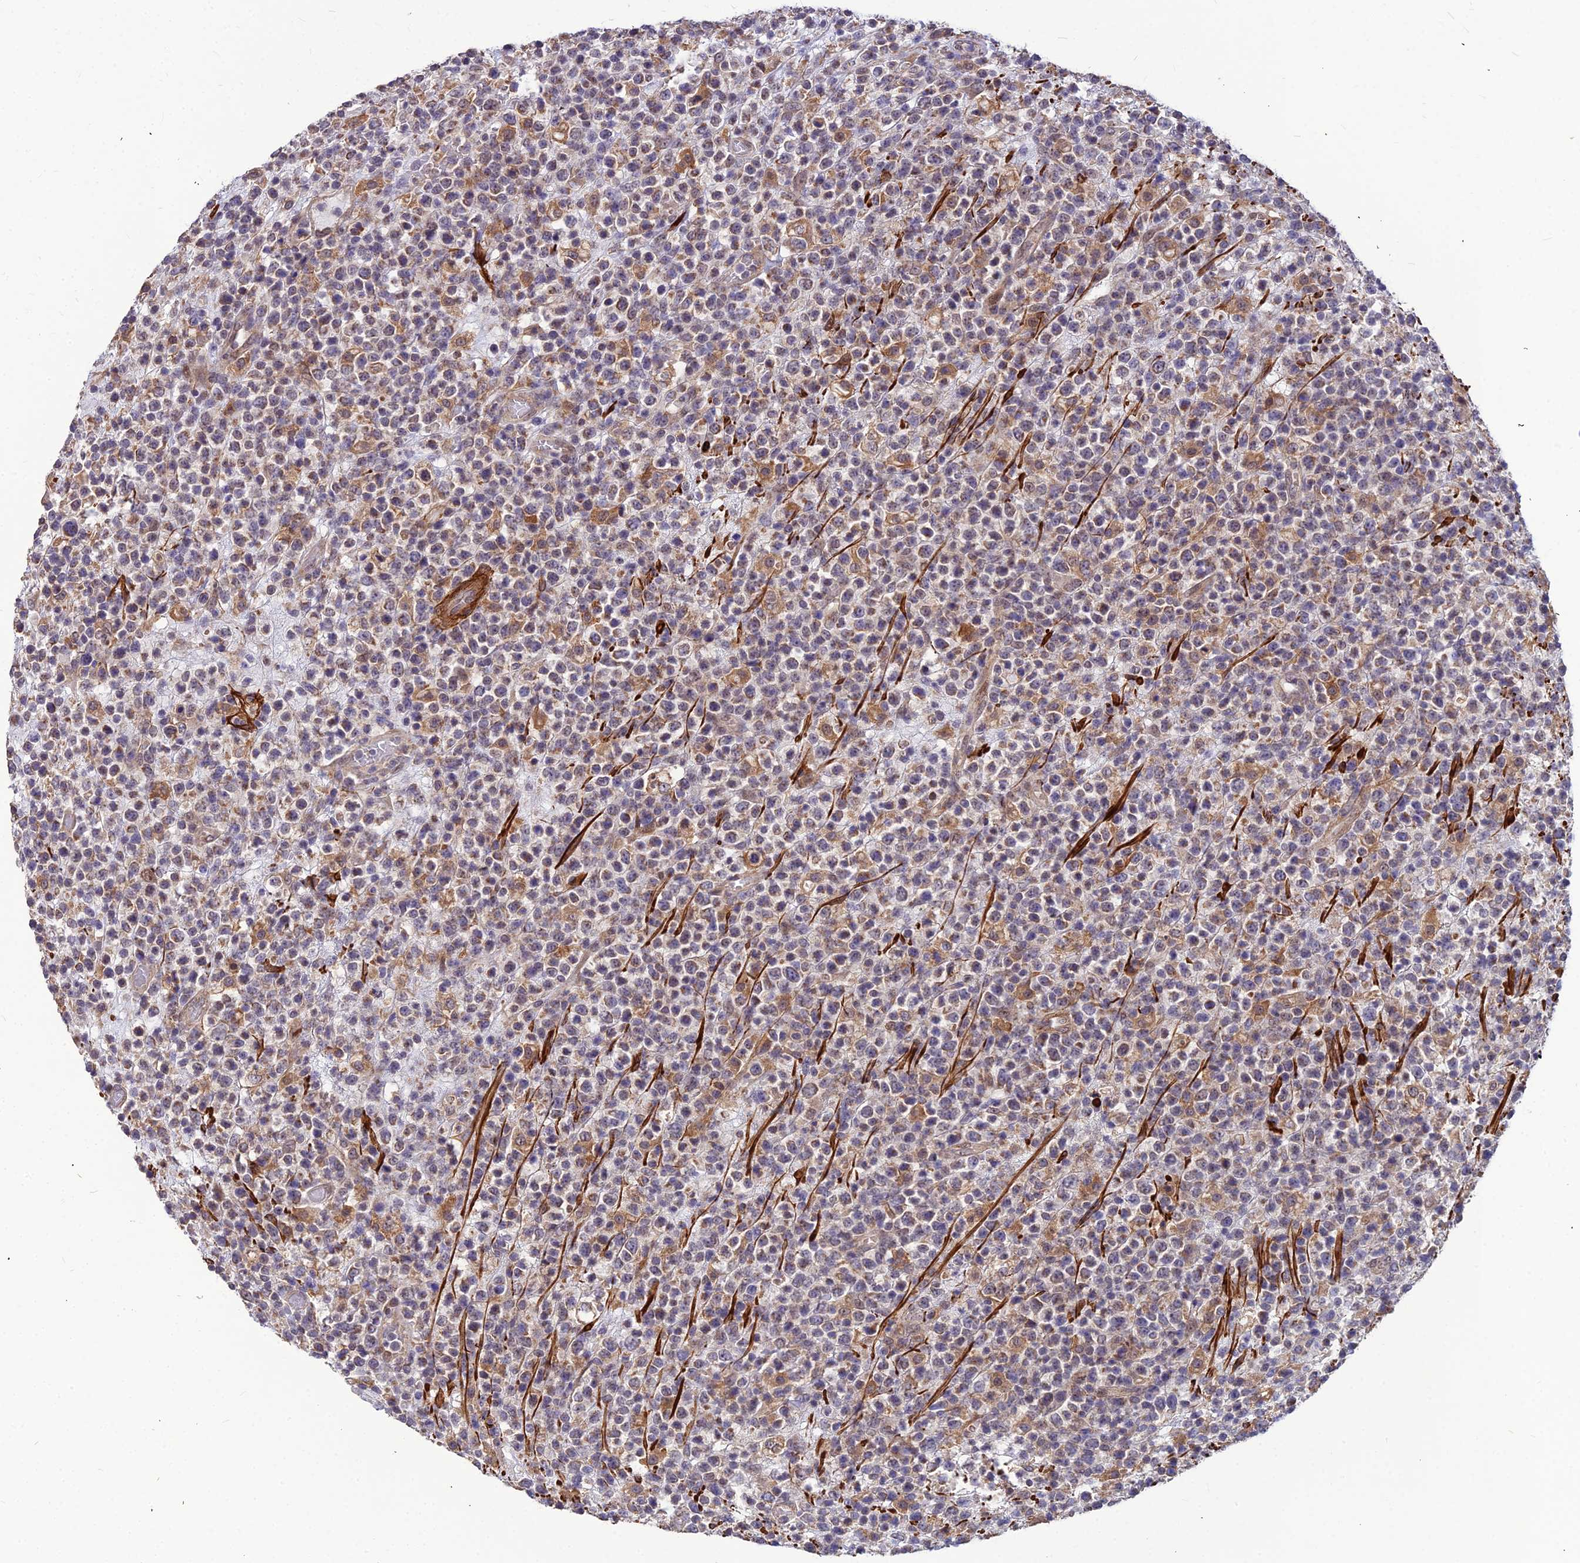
{"staining": {"intensity": "weak", "quantity": "25%-75%", "location": "cytoplasmic/membranous"}, "tissue": "lymphoma", "cell_type": "Tumor cells", "image_type": "cancer", "snomed": [{"axis": "morphology", "description": "Malignant lymphoma, non-Hodgkin's type, High grade"}, {"axis": "topography", "description": "Colon"}], "caption": "Immunohistochemical staining of lymphoma shows weak cytoplasmic/membranous protein expression in approximately 25%-75% of tumor cells.", "gene": "LEKR1", "patient": {"sex": "female", "age": 53}}